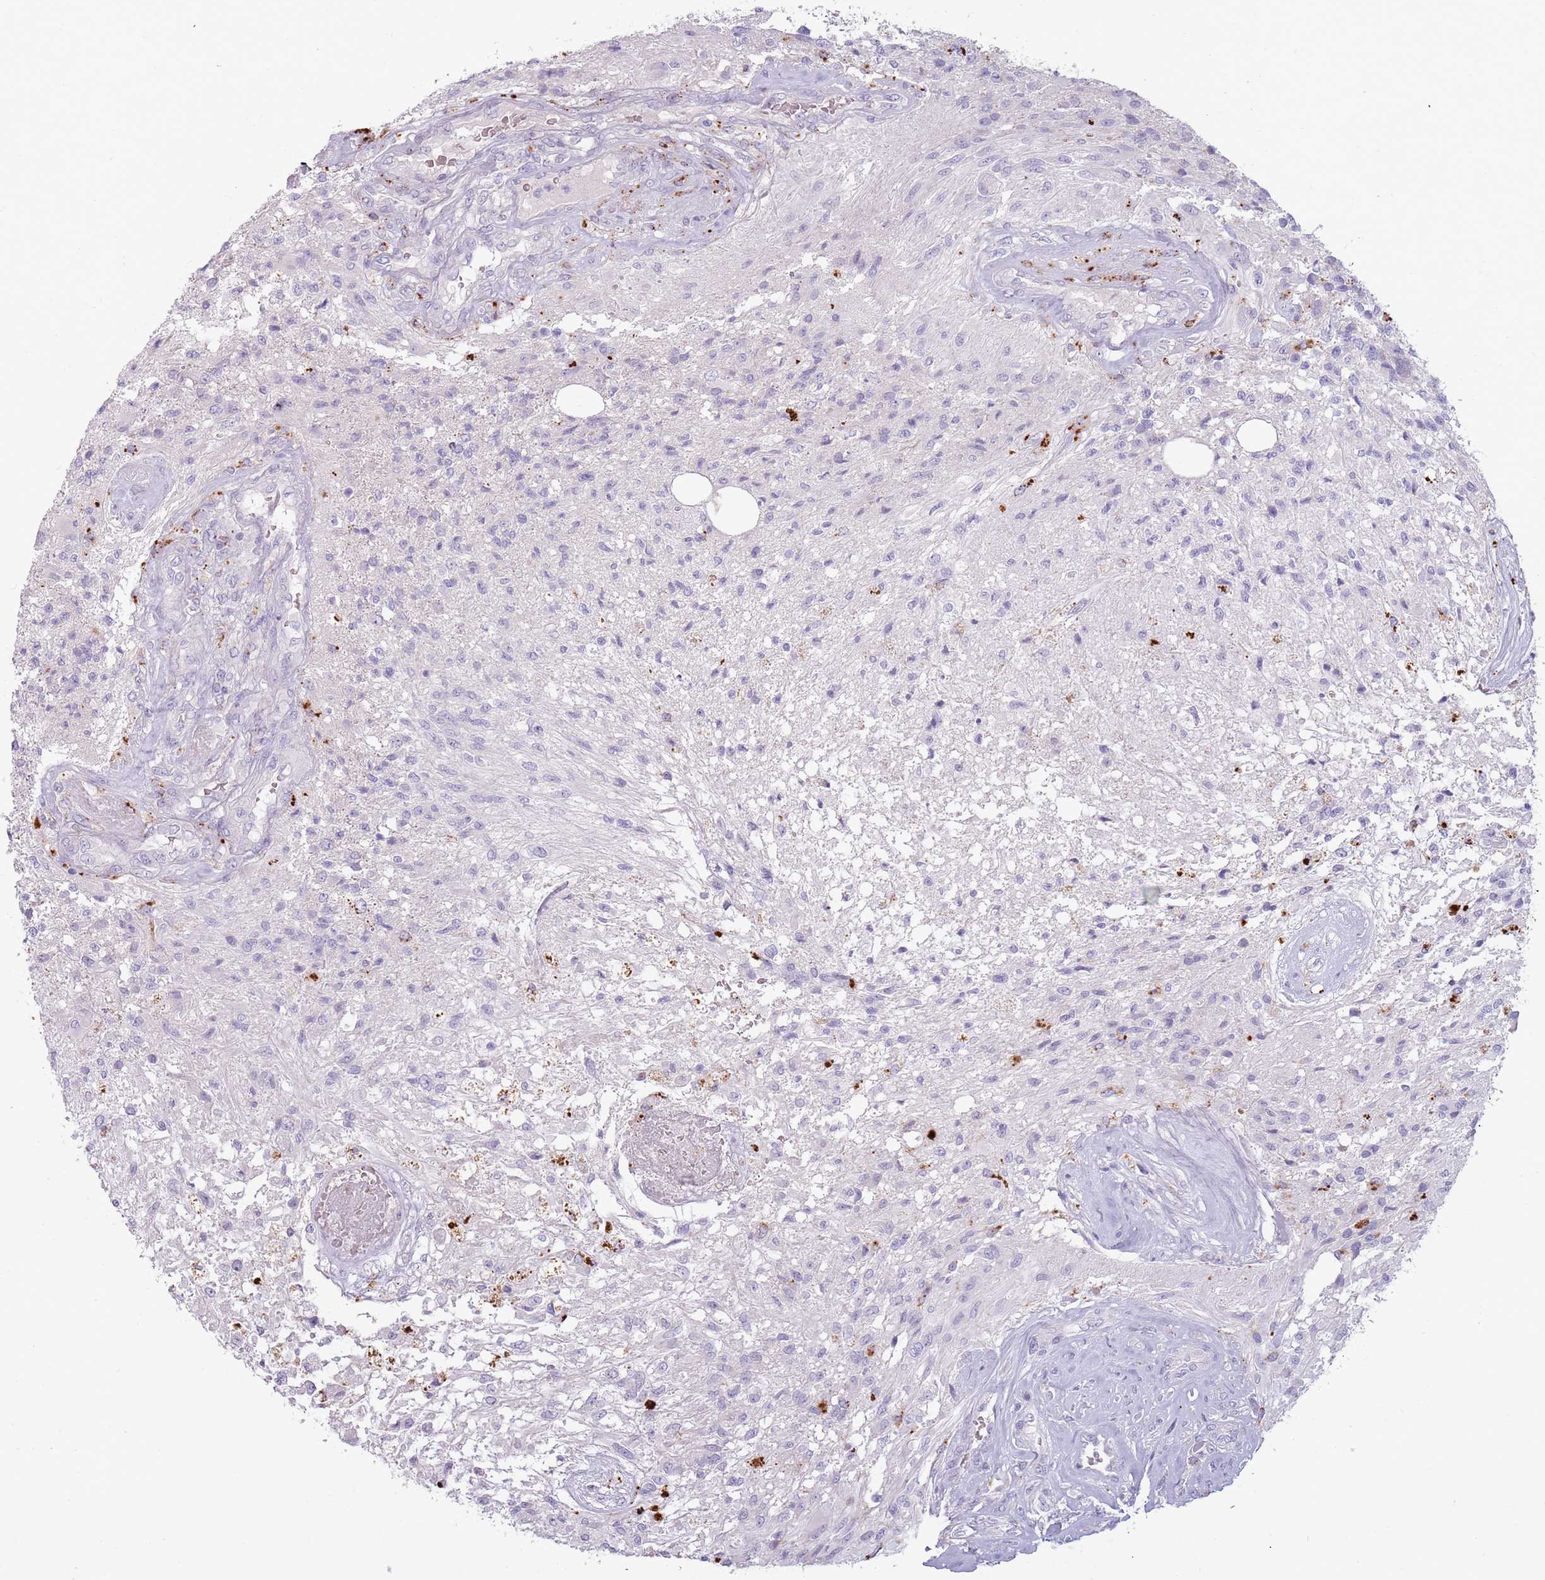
{"staining": {"intensity": "negative", "quantity": "none", "location": "none"}, "tissue": "glioma", "cell_type": "Tumor cells", "image_type": "cancer", "snomed": [{"axis": "morphology", "description": "Glioma, malignant, High grade"}, {"axis": "topography", "description": "Brain"}], "caption": "The micrograph exhibits no significant positivity in tumor cells of glioma.", "gene": "NWD2", "patient": {"sex": "male", "age": 56}}